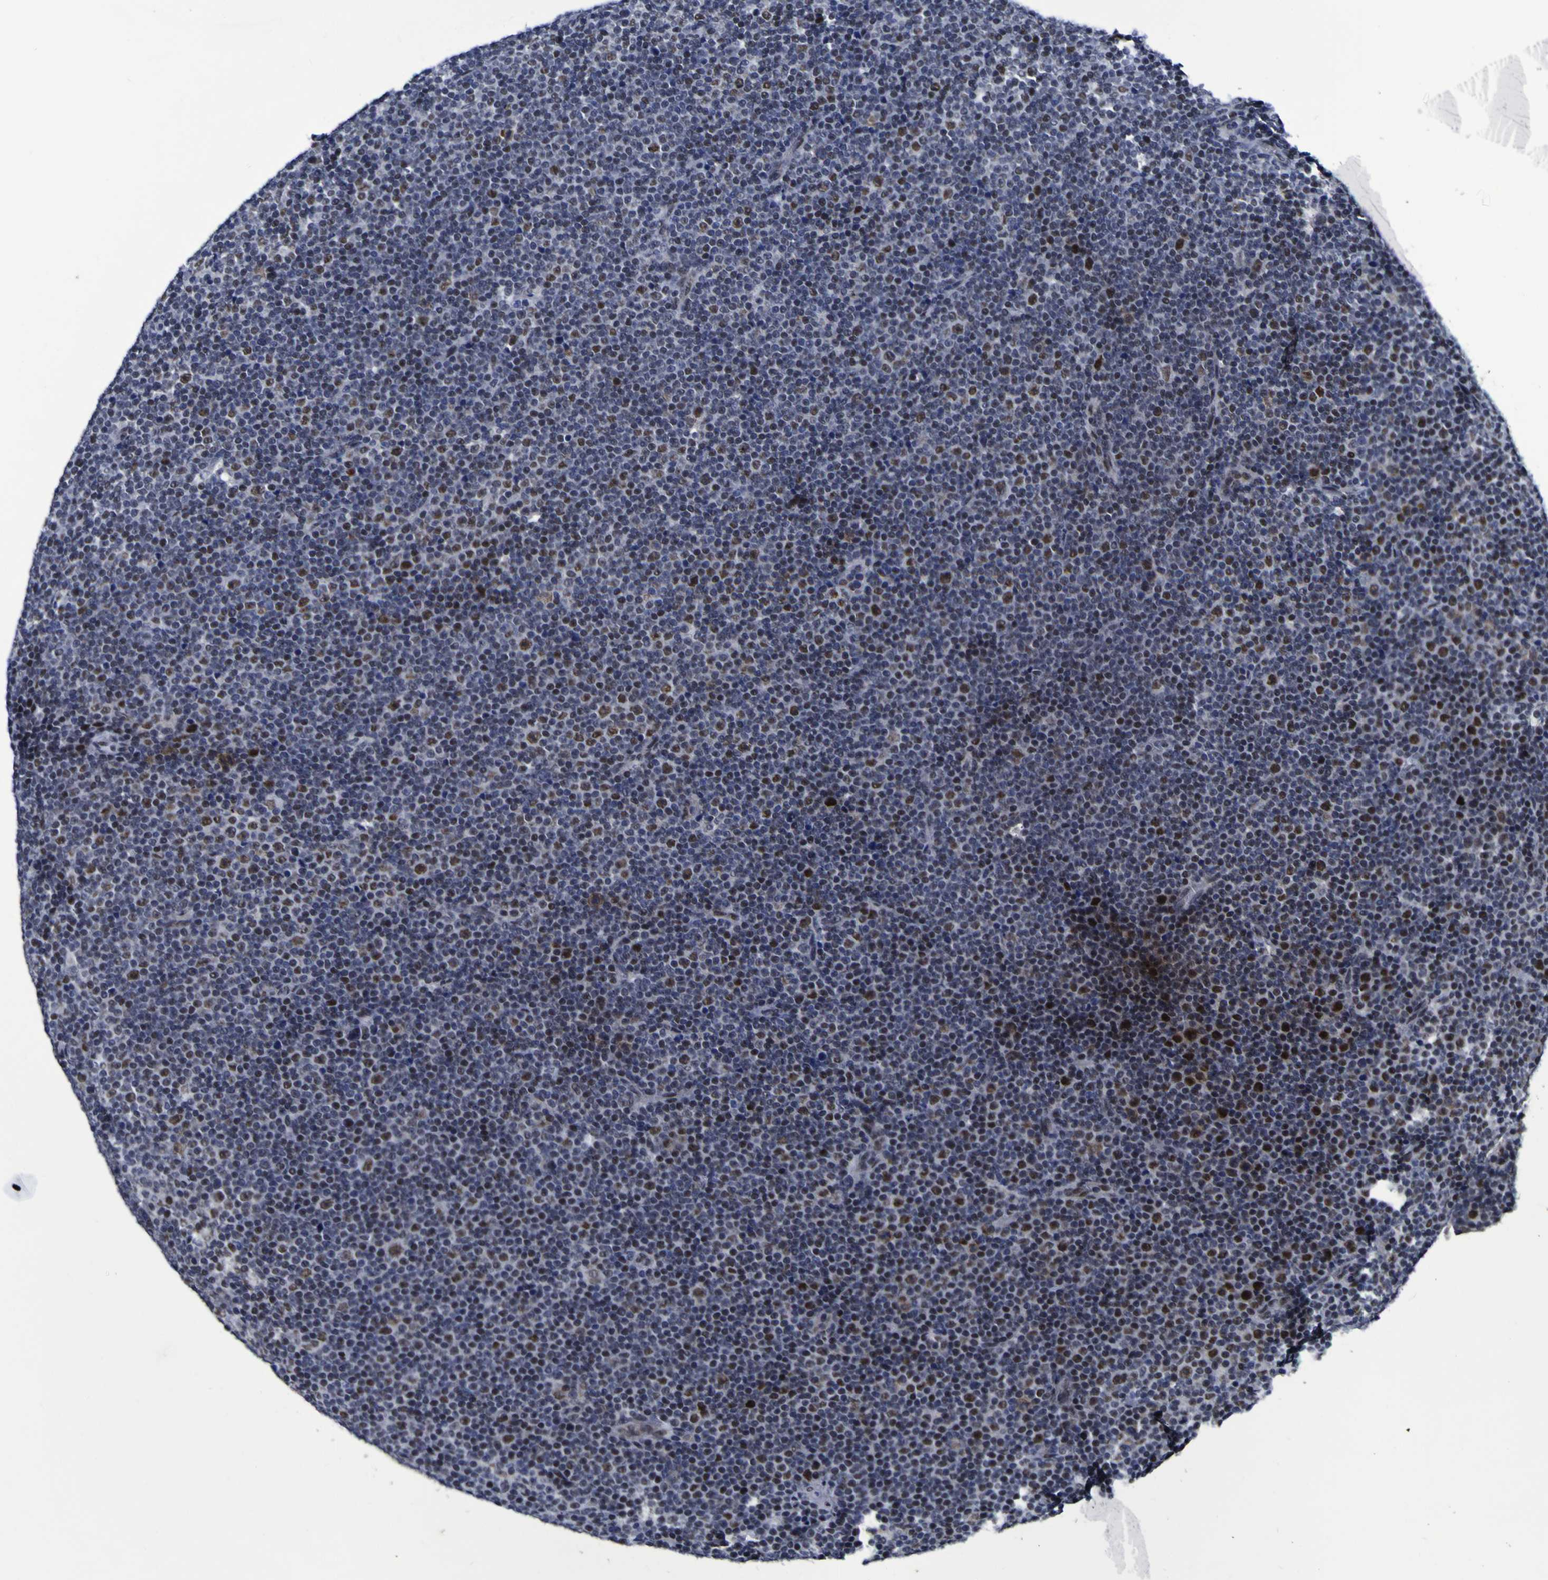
{"staining": {"intensity": "strong", "quantity": "<25%", "location": "nuclear"}, "tissue": "lymphoma", "cell_type": "Tumor cells", "image_type": "cancer", "snomed": [{"axis": "morphology", "description": "Malignant lymphoma, non-Hodgkin's type, Low grade"}, {"axis": "topography", "description": "Lymph node"}], "caption": "Lymphoma stained for a protein (brown) exhibits strong nuclear positive positivity in approximately <25% of tumor cells.", "gene": "MBD3", "patient": {"sex": "female", "age": 67}}